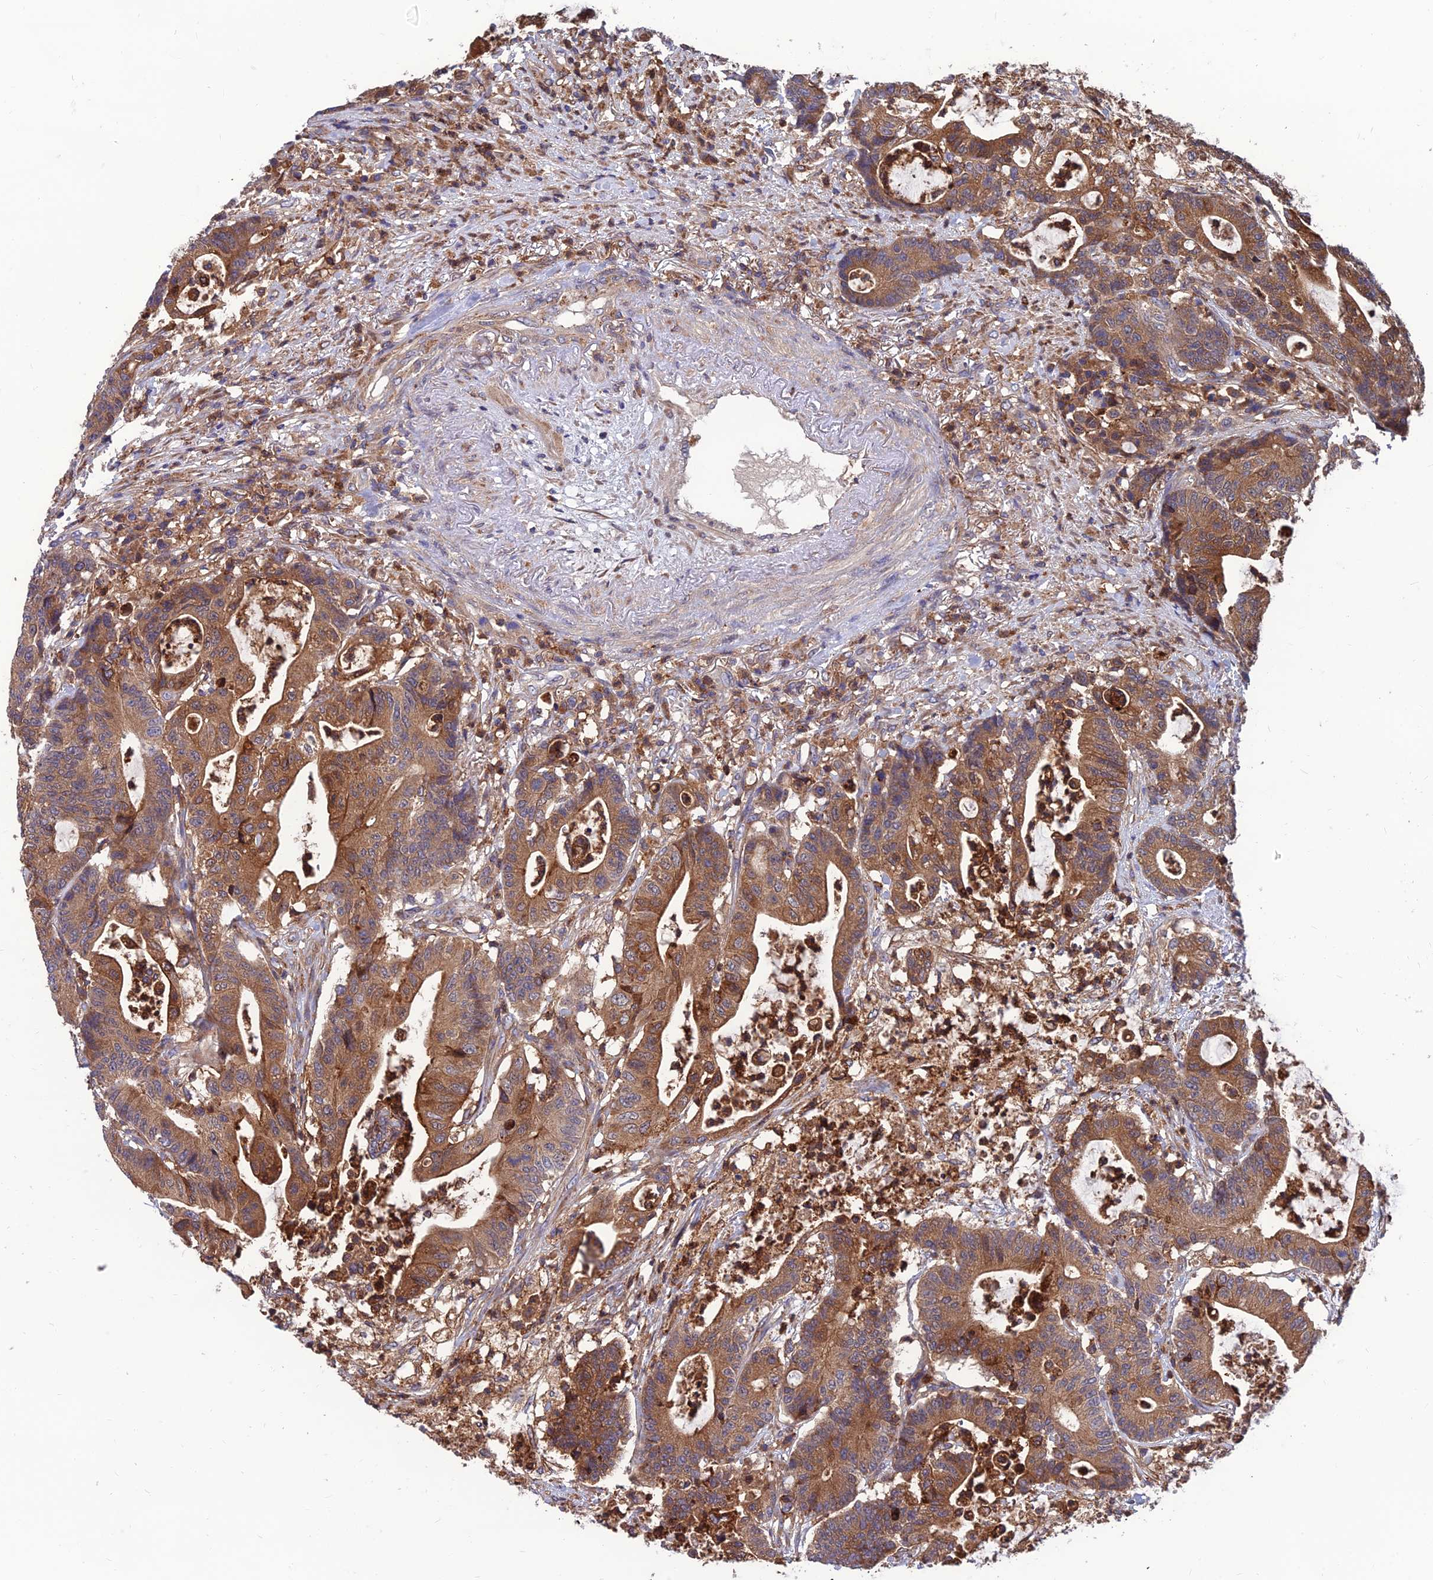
{"staining": {"intensity": "moderate", "quantity": ">75%", "location": "cytoplasmic/membranous"}, "tissue": "colorectal cancer", "cell_type": "Tumor cells", "image_type": "cancer", "snomed": [{"axis": "morphology", "description": "Adenocarcinoma, NOS"}, {"axis": "topography", "description": "Colon"}], "caption": "Colorectal adenocarcinoma tissue exhibits moderate cytoplasmic/membranous positivity in about >75% of tumor cells The staining was performed using DAB, with brown indicating positive protein expression. Nuclei are stained blue with hematoxylin.", "gene": "UMAD1", "patient": {"sex": "female", "age": 84}}